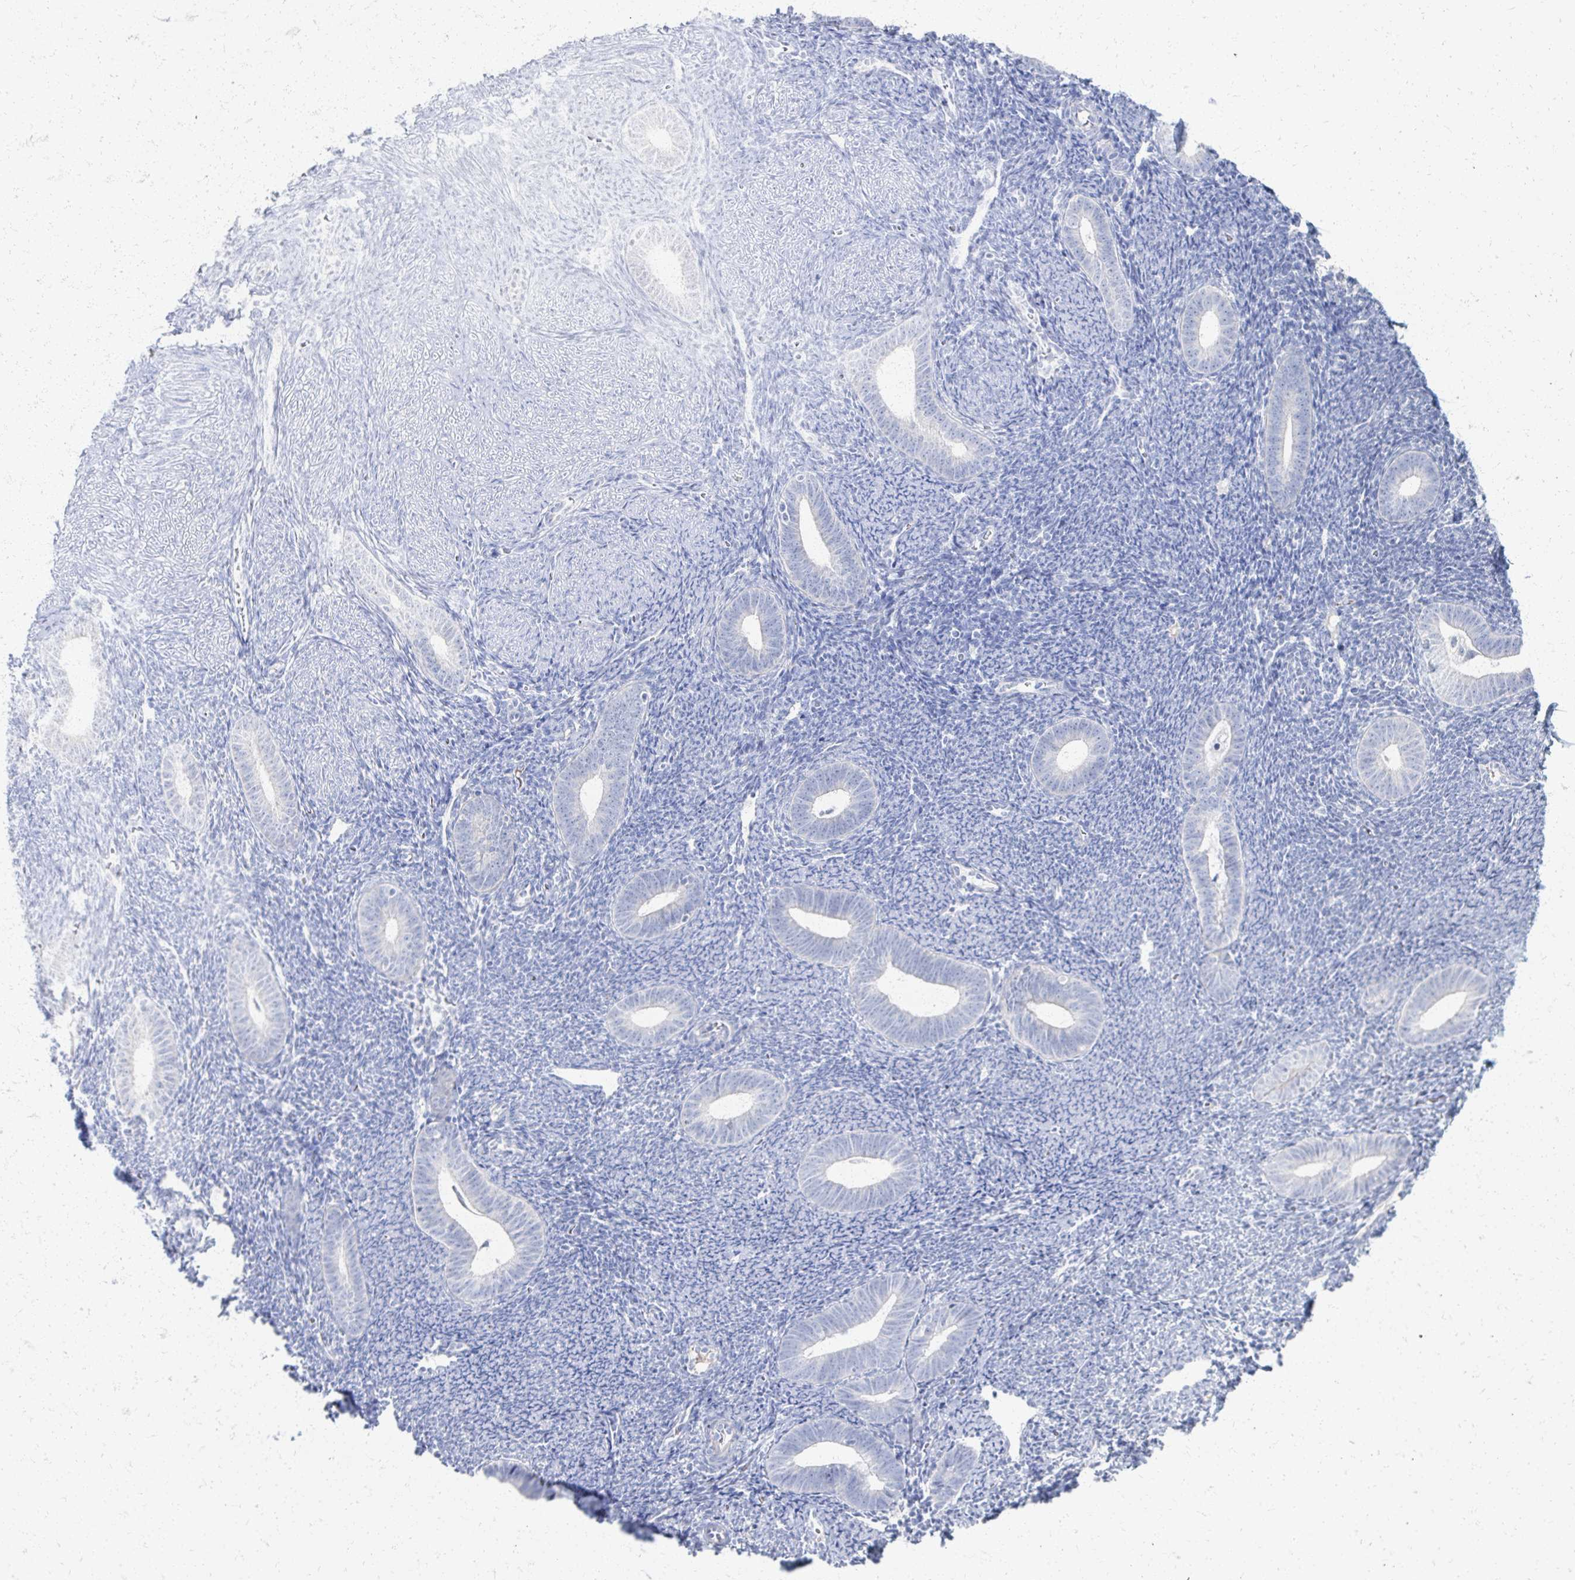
{"staining": {"intensity": "negative", "quantity": "none", "location": "none"}, "tissue": "endometrium", "cell_type": "Cells in endometrial stroma", "image_type": "normal", "snomed": [{"axis": "morphology", "description": "Normal tissue, NOS"}, {"axis": "topography", "description": "Endometrium"}], "caption": "This is an immunohistochemistry (IHC) photomicrograph of normal endometrium. There is no staining in cells in endometrial stroma.", "gene": "PRR20A", "patient": {"sex": "female", "age": 39}}